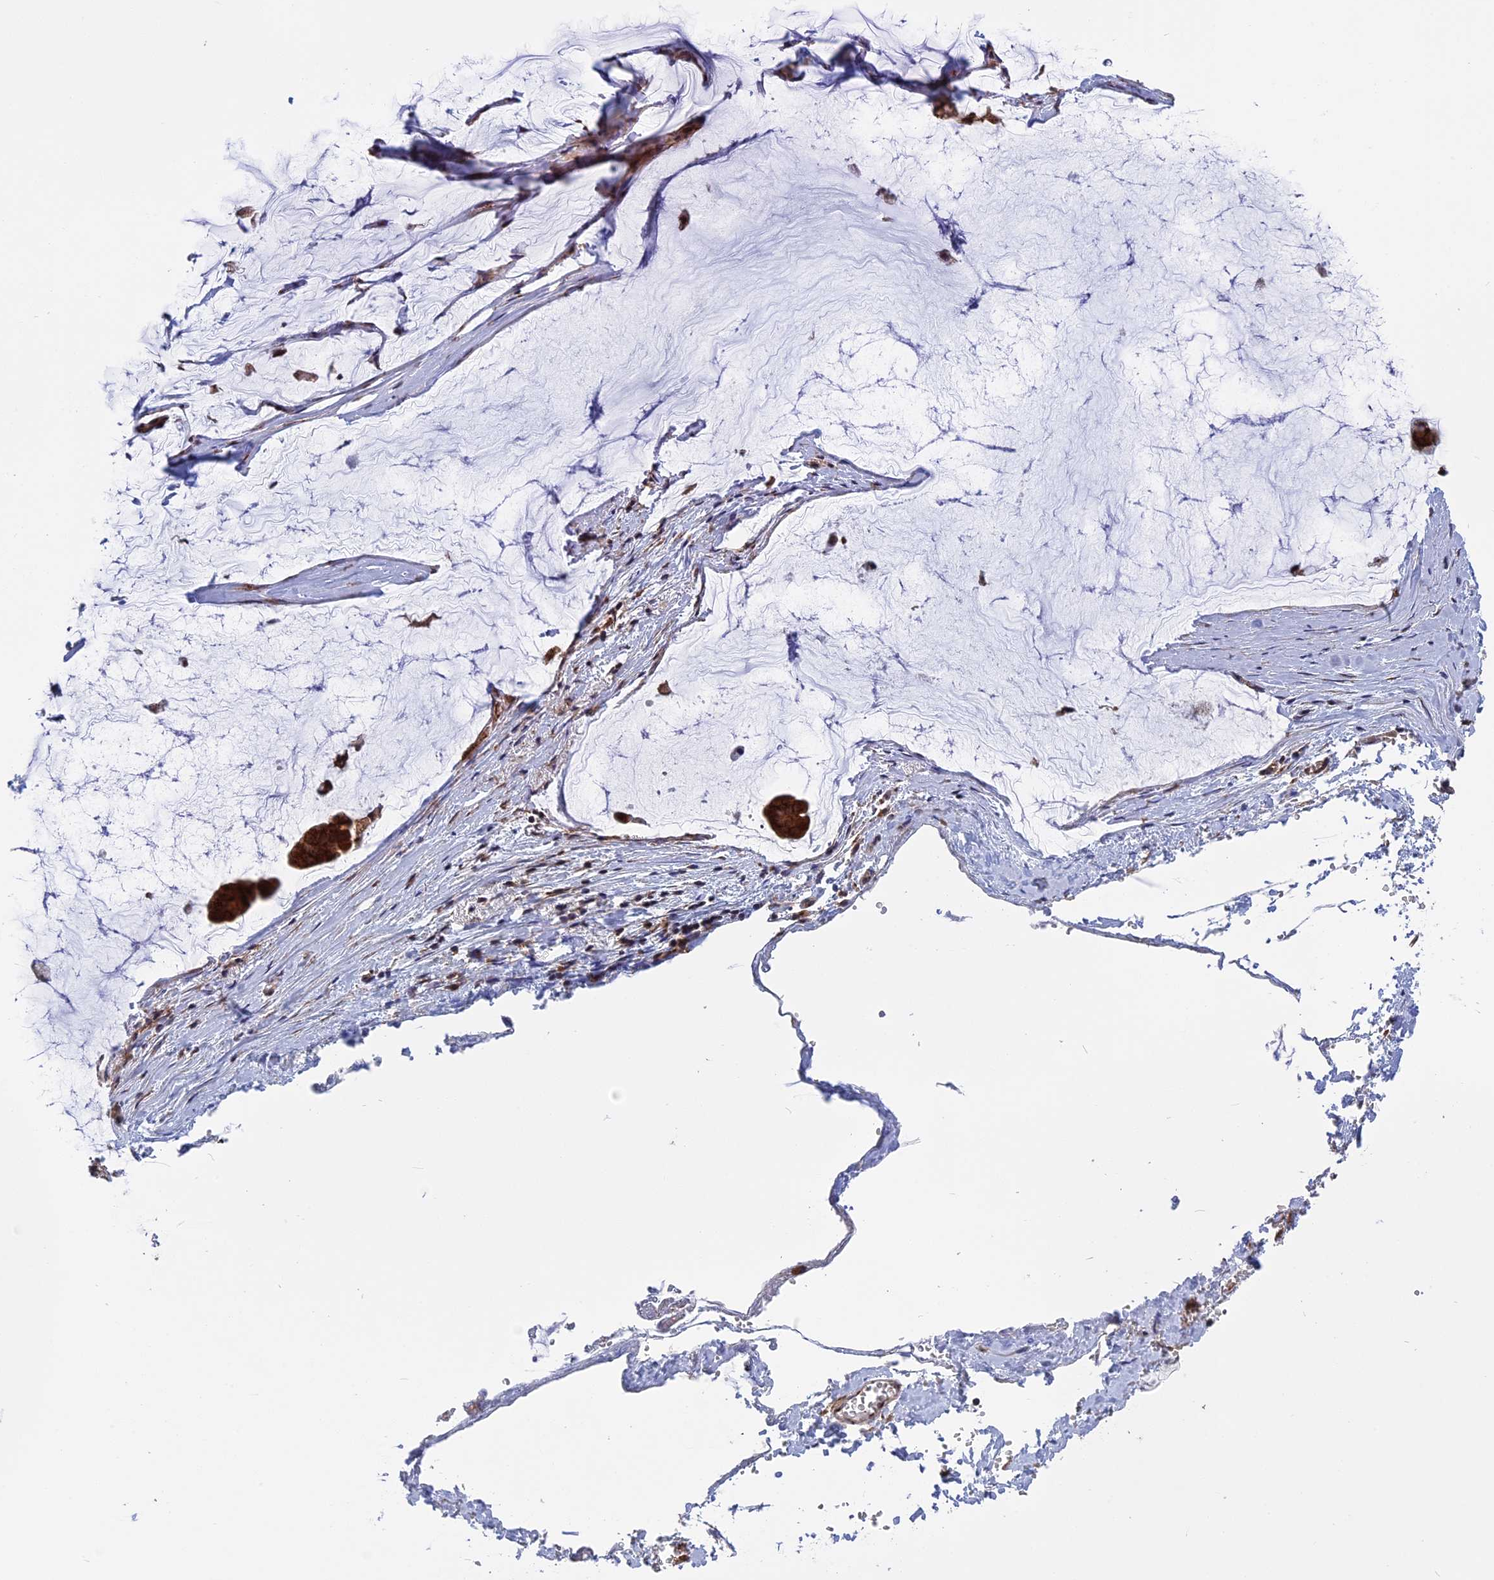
{"staining": {"intensity": "strong", "quantity": ">75%", "location": "cytoplasmic/membranous"}, "tissue": "ovarian cancer", "cell_type": "Tumor cells", "image_type": "cancer", "snomed": [{"axis": "morphology", "description": "Cystadenocarcinoma, mucinous, NOS"}, {"axis": "topography", "description": "Ovary"}], "caption": "Protein expression analysis of mucinous cystadenocarcinoma (ovarian) displays strong cytoplasmic/membranous expression in about >75% of tumor cells.", "gene": "CLINT1", "patient": {"sex": "female", "age": 73}}